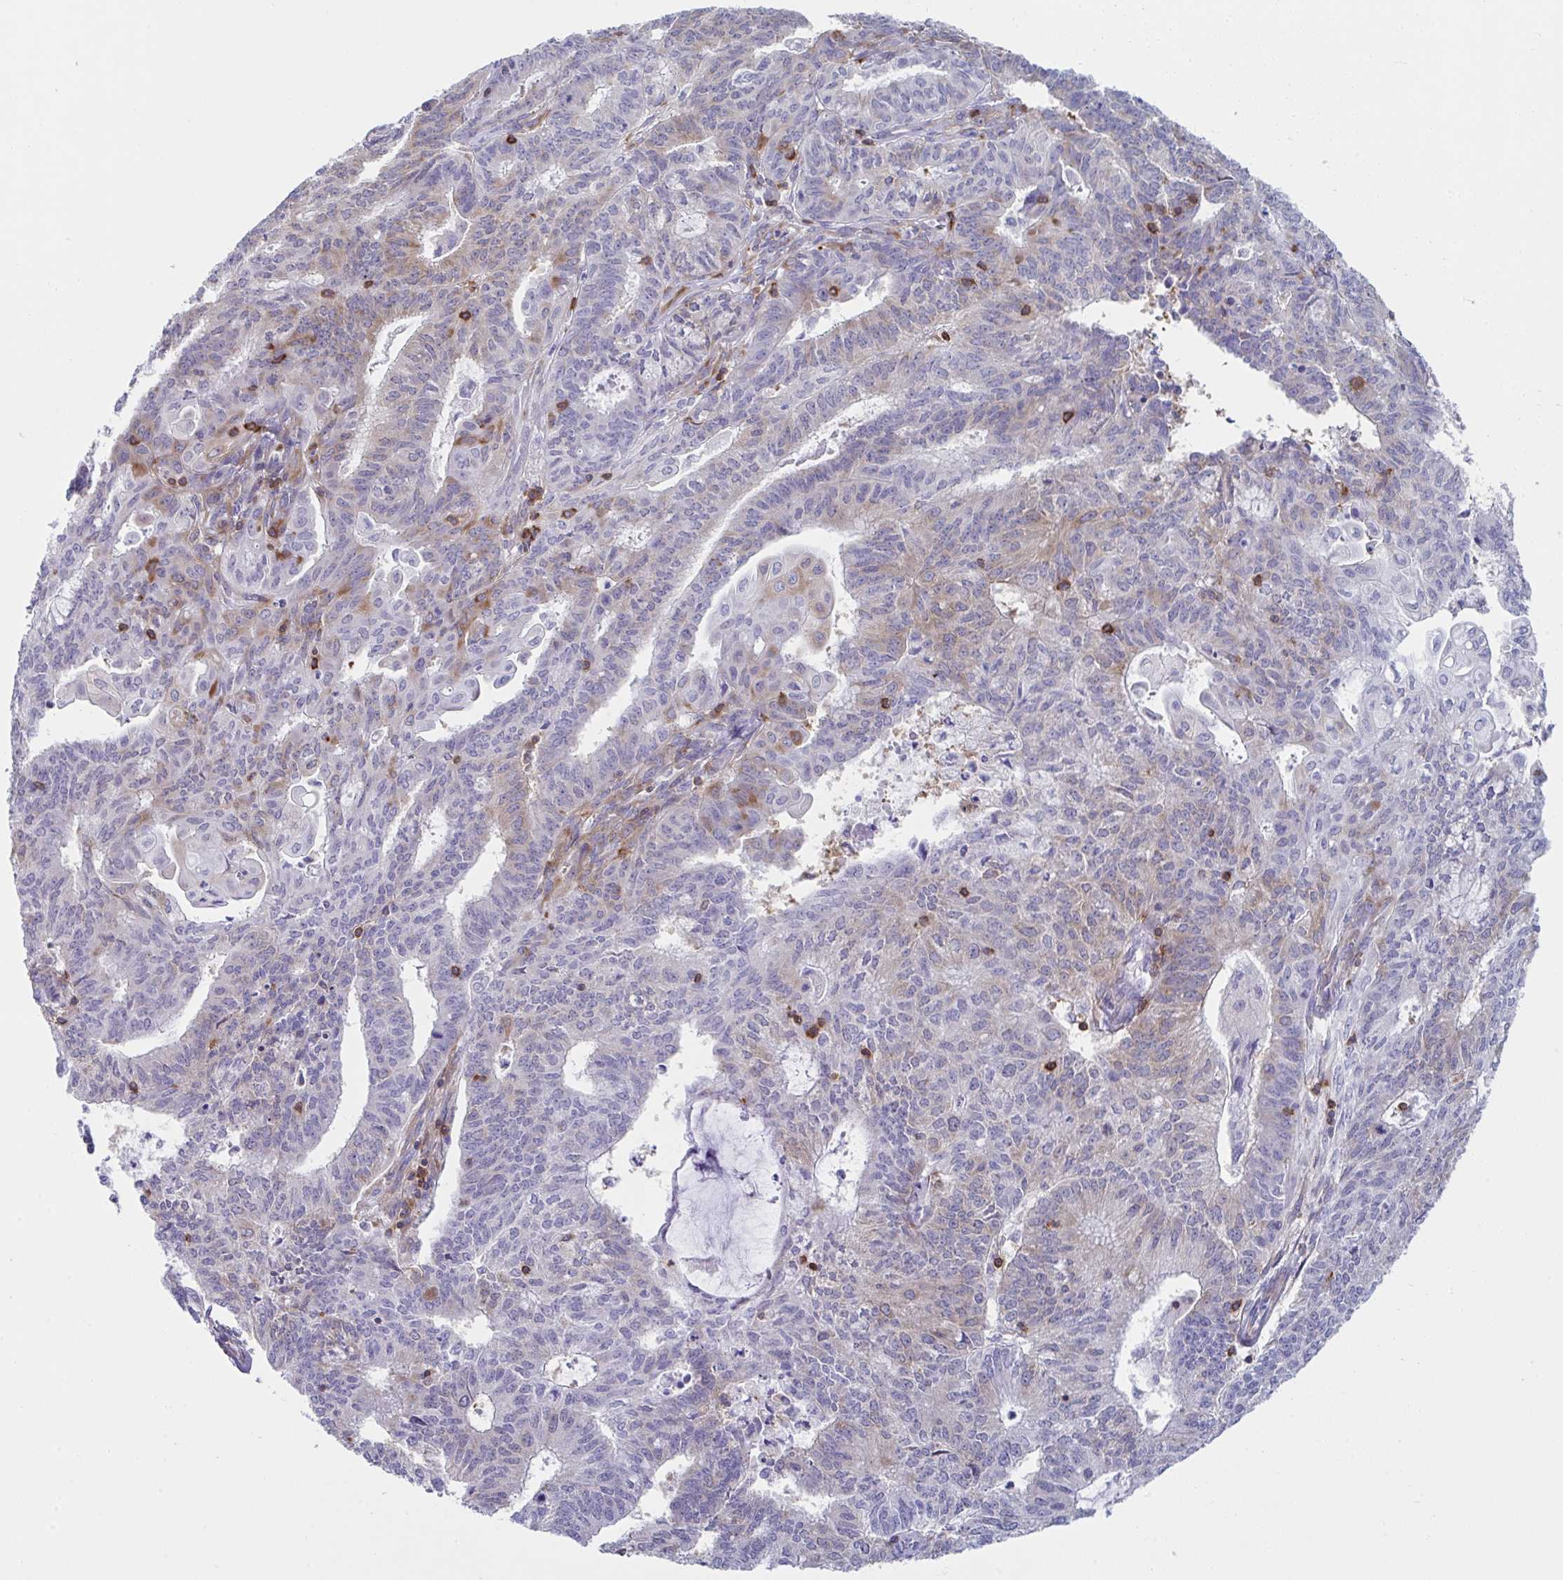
{"staining": {"intensity": "weak", "quantity": "<25%", "location": "cytoplasmic/membranous"}, "tissue": "endometrial cancer", "cell_type": "Tumor cells", "image_type": "cancer", "snomed": [{"axis": "morphology", "description": "Adenocarcinoma, NOS"}, {"axis": "topography", "description": "Endometrium"}], "caption": "The immunohistochemistry photomicrograph has no significant expression in tumor cells of adenocarcinoma (endometrial) tissue.", "gene": "WNK1", "patient": {"sex": "female", "age": 61}}